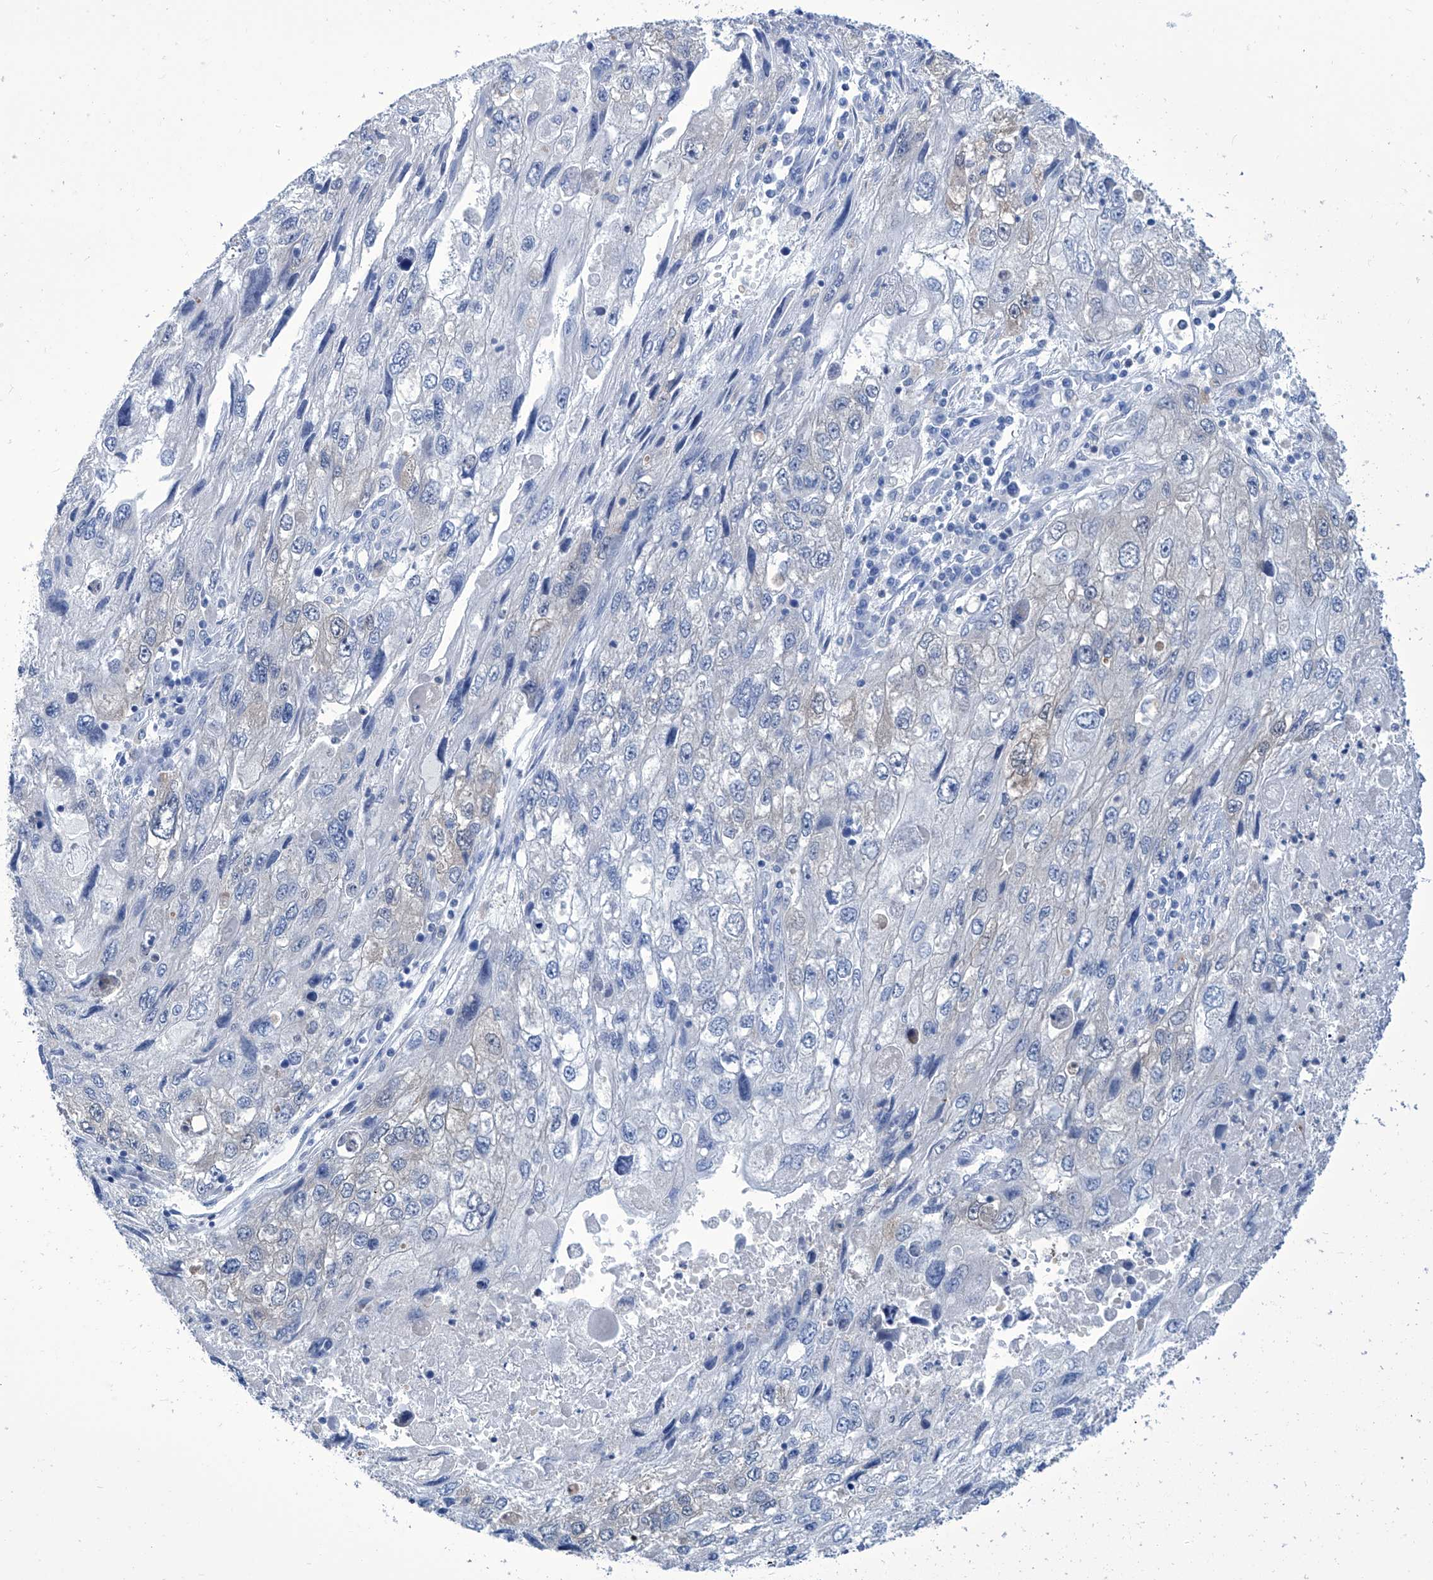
{"staining": {"intensity": "negative", "quantity": "none", "location": "none"}, "tissue": "endometrial cancer", "cell_type": "Tumor cells", "image_type": "cancer", "snomed": [{"axis": "morphology", "description": "Adenocarcinoma, NOS"}, {"axis": "topography", "description": "Endometrium"}], "caption": "Immunohistochemistry of human adenocarcinoma (endometrial) displays no staining in tumor cells.", "gene": "IMPA2", "patient": {"sex": "female", "age": 49}}